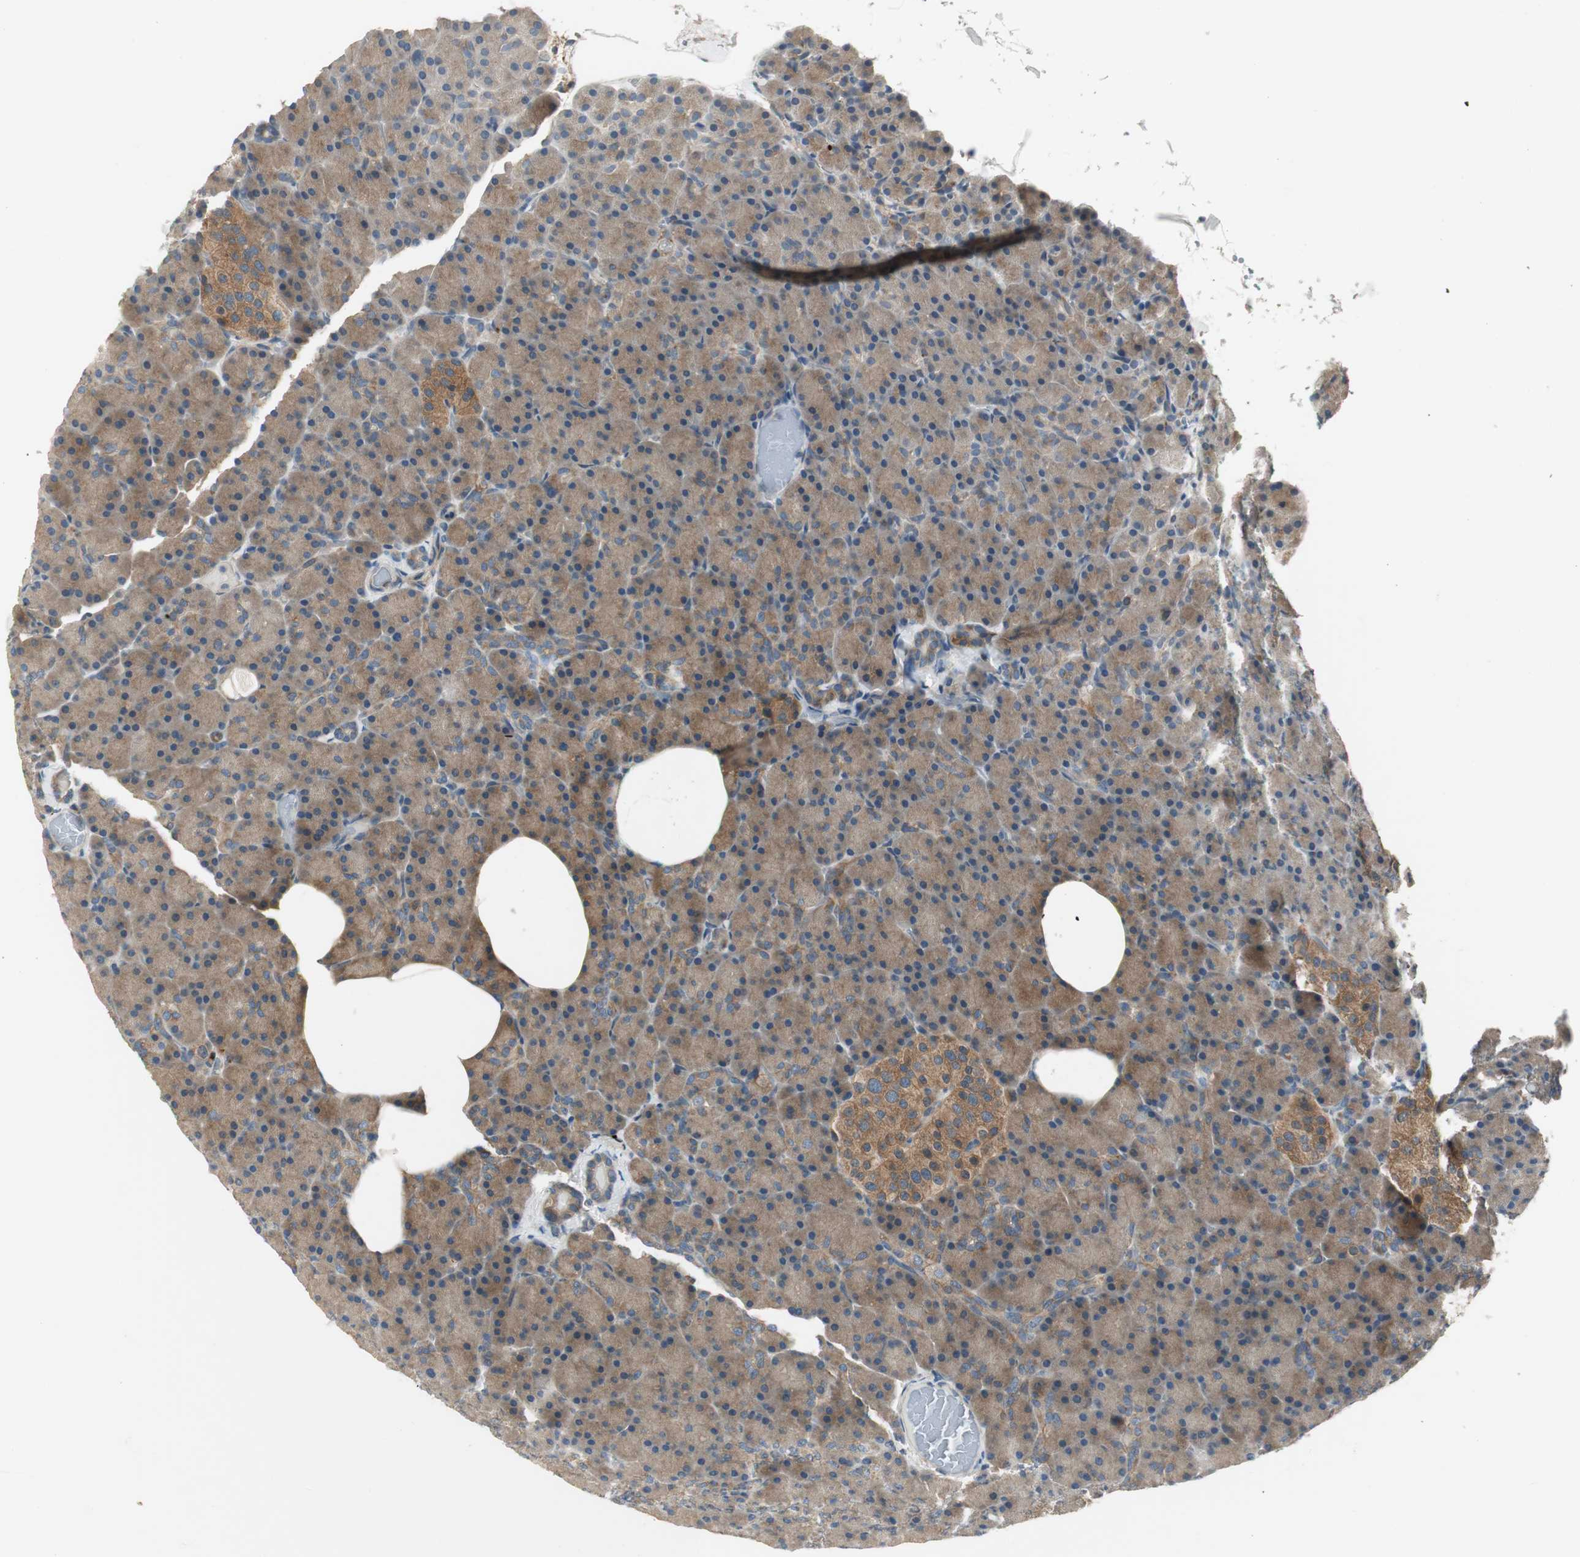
{"staining": {"intensity": "moderate", "quantity": ">75%", "location": "cytoplasmic/membranous"}, "tissue": "pancreas", "cell_type": "Exocrine glandular cells", "image_type": "normal", "snomed": [{"axis": "morphology", "description": "Normal tissue, NOS"}, {"axis": "topography", "description": "Pancreas"}], "caption": "Immunohistochemical staining of benign pancreas demonstrates moderate cytoplasmic/membranous protein expression in about >75% of exocrine glandular cells.", "gene": "PRKAA1", "patient": {"sex": "female", "age": 43}}